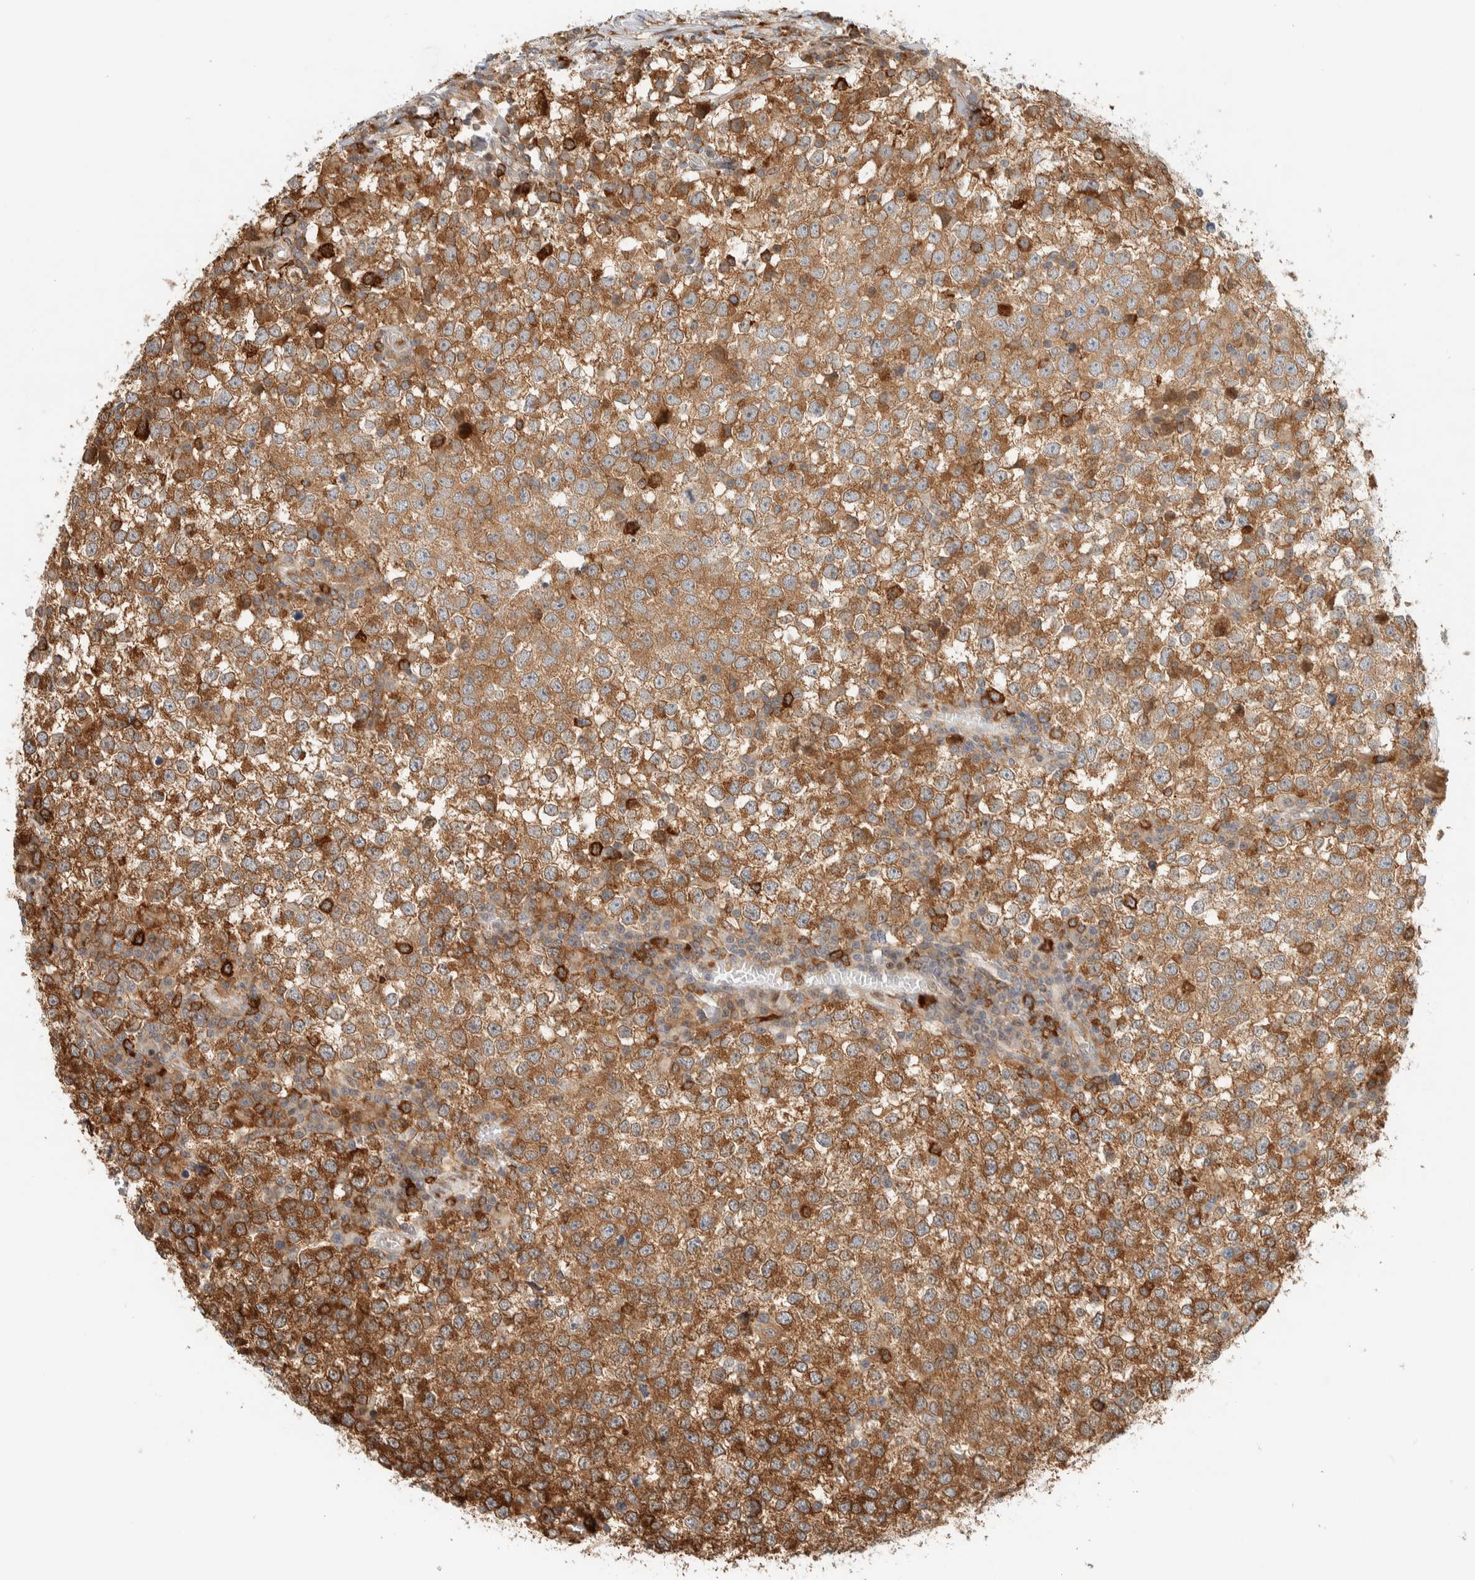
{"staining": {"intensity": "moderate", "quantity": ">75%", "location": "cytoplasmic/membranous"}, "tissue": "testis cancer", "cell_type": "Tumor cells", "image_type": "cancer", "snomed": [{"axis": "morphology", "description": "Seminoma, NOS"}, {"axis": "topography", "description": "Testis"}], "caption": "High-power microscopy captured an immunohistochemistry micrograph of seminoma (testis), revealing moderate cytoplasmic/membranous staining in approximately >75% of tumor cells. The protein is stained brown, and the nuclei are stained in blue (DAB (3,3'-diaminobenzidine) IHC with brightfield microscopy, high magnification).", "gene": "LLGL2", "patient": {"sex": "male", "age": 65}}